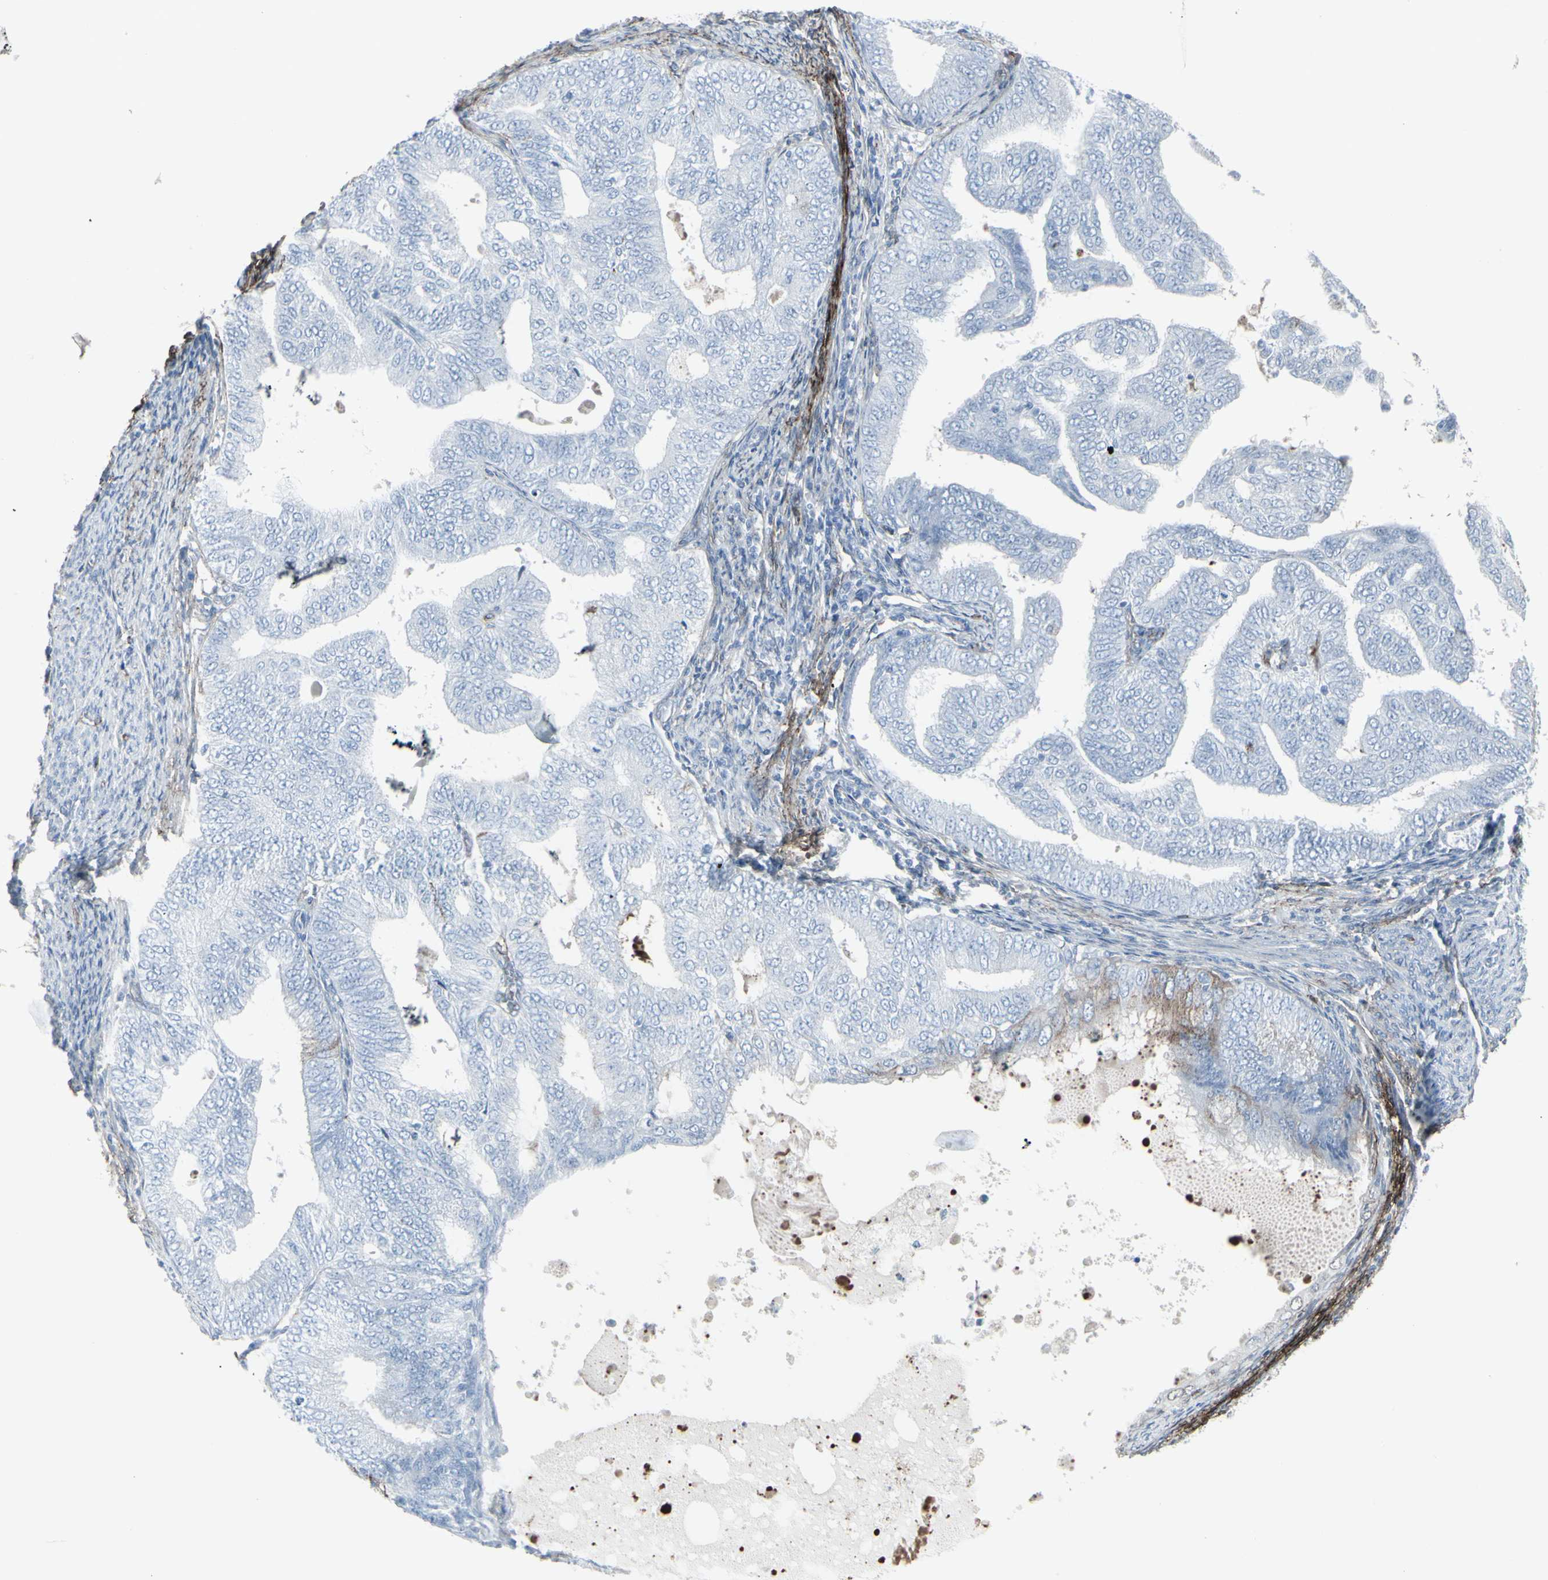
{"staining": {"intensity": "negative", "quantity": "none", "location": "none"}, "tissue": "endometrial cancer", "cell_type": "Tumor cells", "image_type": "cancer", "snomed": [{"axis": "morphology", "description": "Adenocarcinoma, NOS"}, {"axis": "topography", "description": "Endometrium"}], "caption": "Protein analysis of endometrial cancer shows no significant expression in tumor cells.", "gene": "GJA1", "patient": {"sex": "female", "age": 58}}